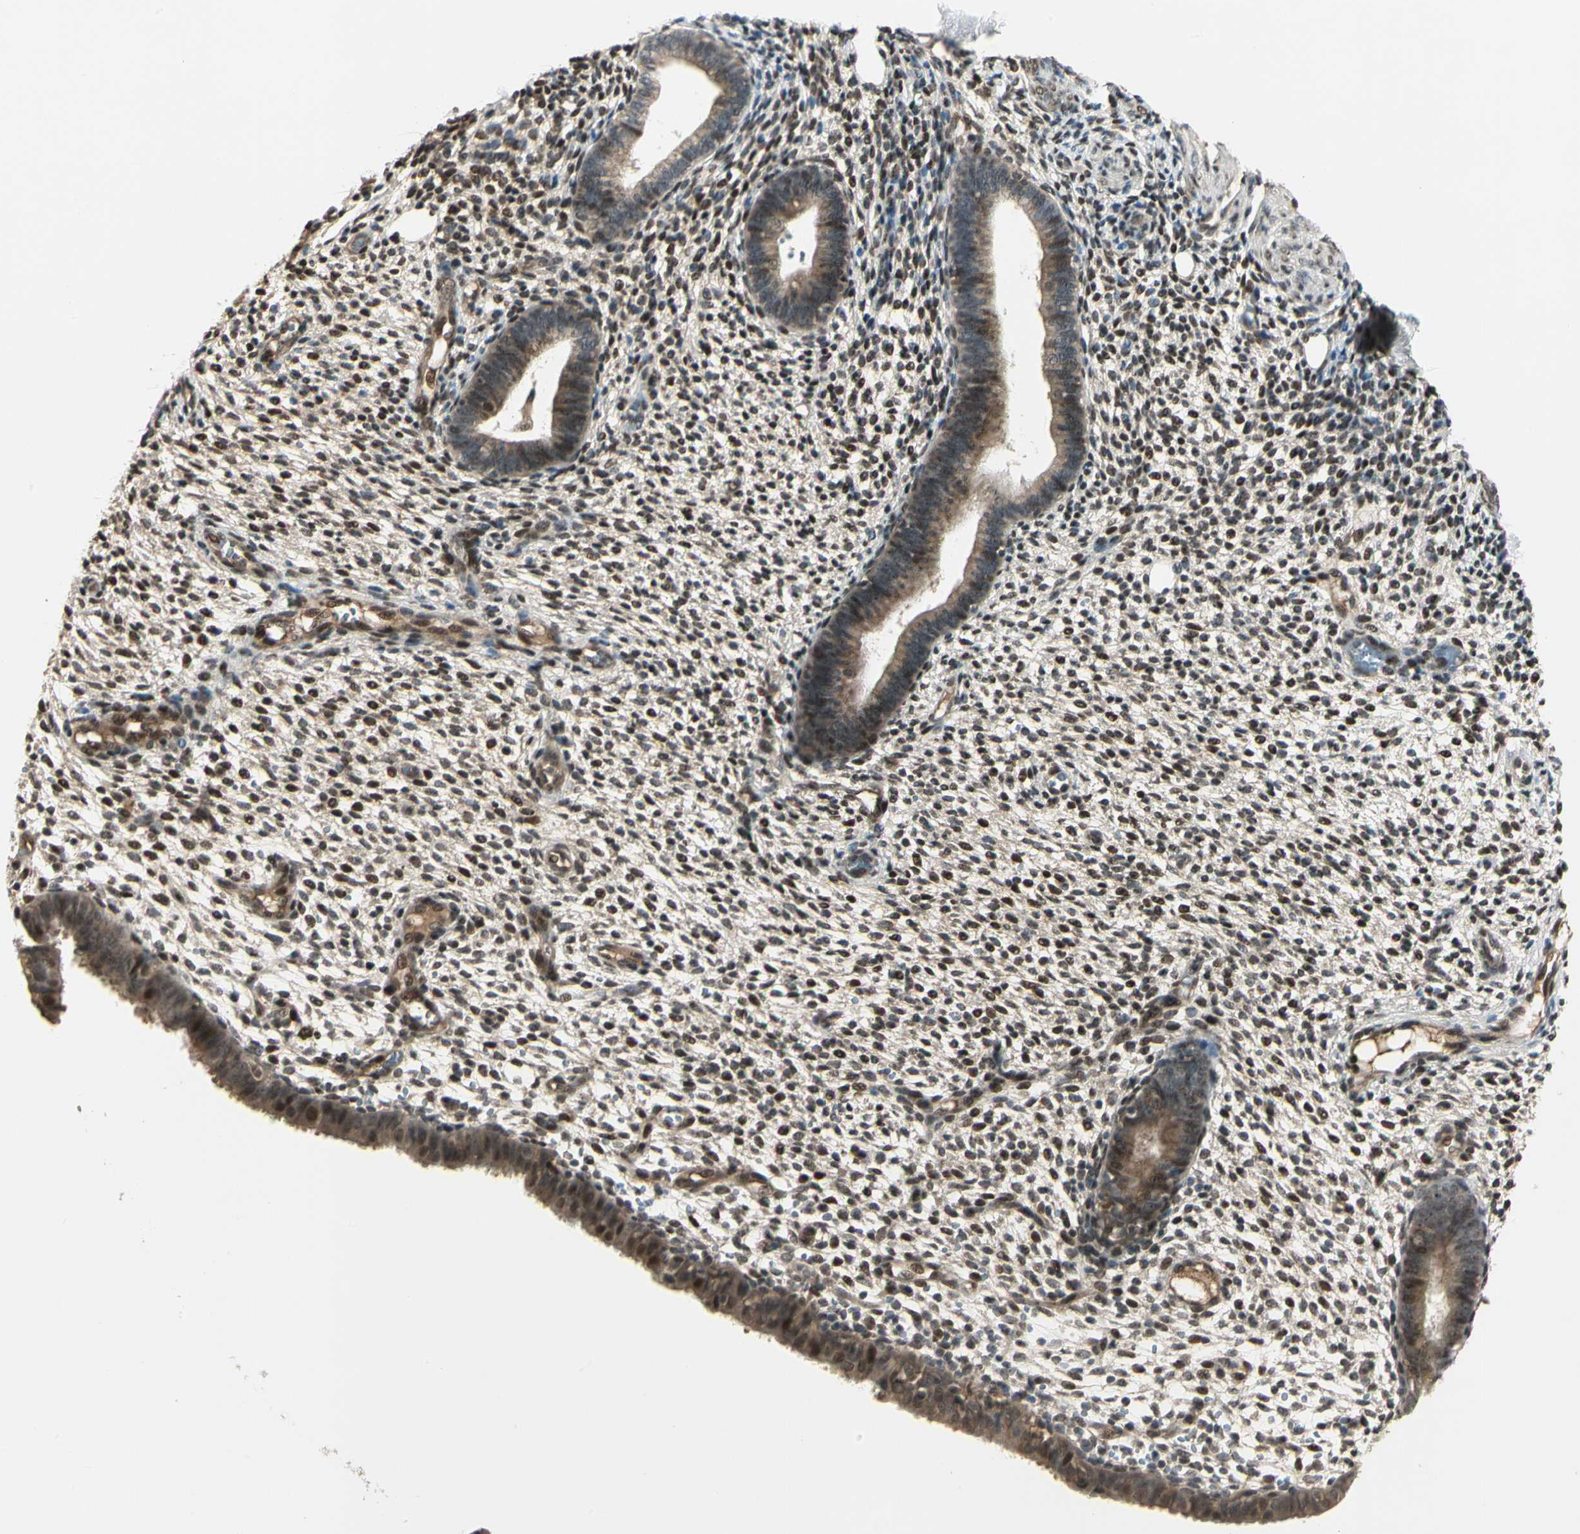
{"staining": {"intensity": "moderate", "quantity": ">75%", "location": "nuclear"}, "tissue": "endometrium", "cell_type": "Cells in endometrial stroma", "image_type": "normal", "snomed": [{"axis": "morphology", "description": "Normal tissue, NOS"}, {"axis": "topography", "description": "Endometrium"}], "caption": "Moderate nuclear protein staining is identified in approximately >75% of cells in endometrial stroma in endometrium. (brown staining indicates protein expression, while blue staining denotes nuclei).", "gene": "GTF3A", "patient": {"sex": "female", "age": 61}}